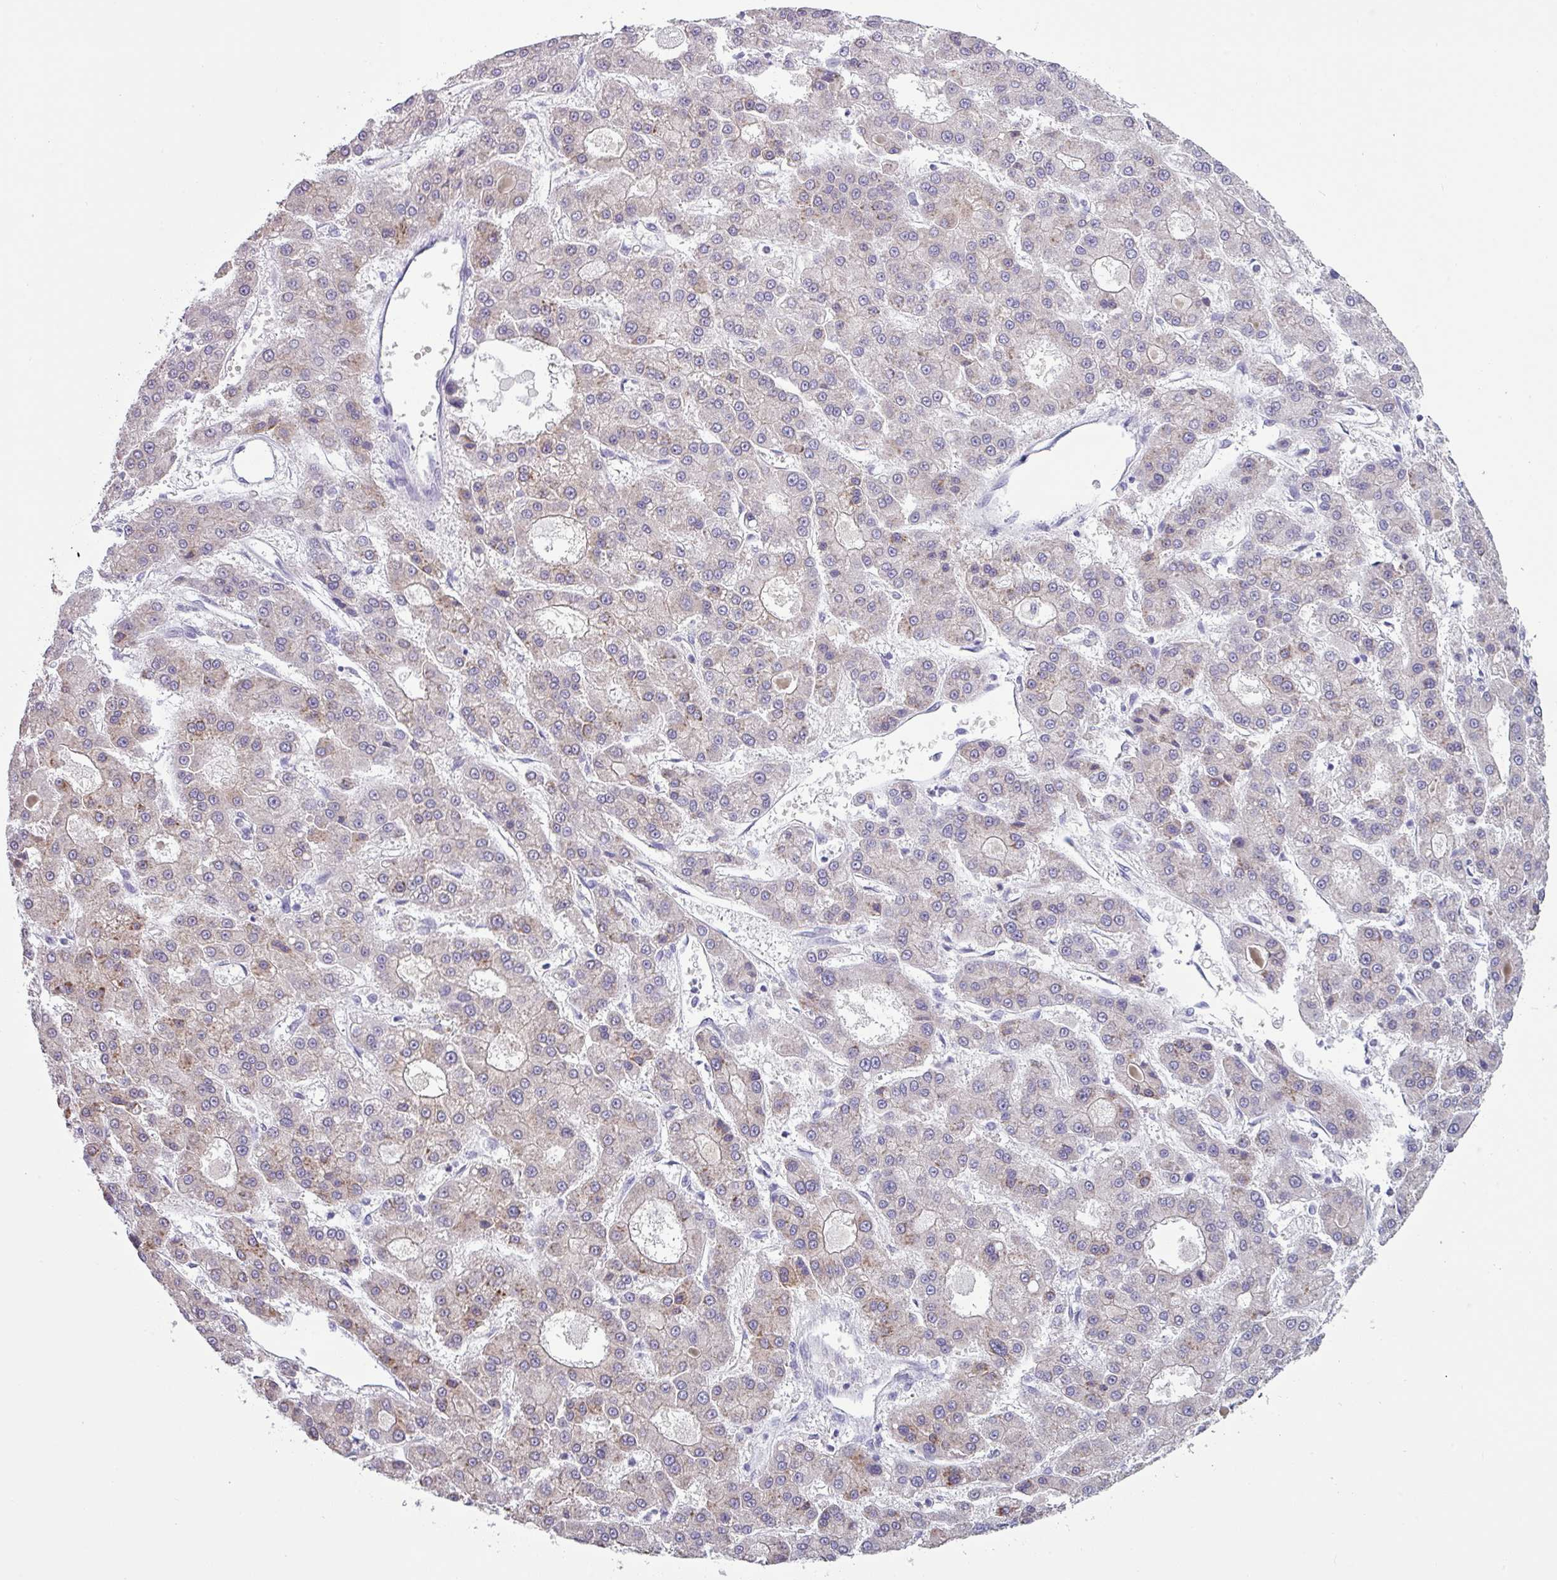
{"staining": {"intensity": "moderate", "quantity": "<25%", "location": "cytoplasmic/membranous"}, "tissue": "liver cancer", "cell_type": "Tumor cells", "image_type": "cancer", "snomed": [{"axis": "morphology", "description": "Carcinoma, Hepatocellular, NOS"}, {"axis": "topography", "description": "Liver"}], "caption": "IHC image of human hepatocellular carcinoma (liver) stained for a protein (brown), which displays low levels of moderate cytoplasmic/membranous staining in approximately <25% of tumor cells.", "gene": "SLC26A9", "patient": {"sex": "male", "age": 70}}